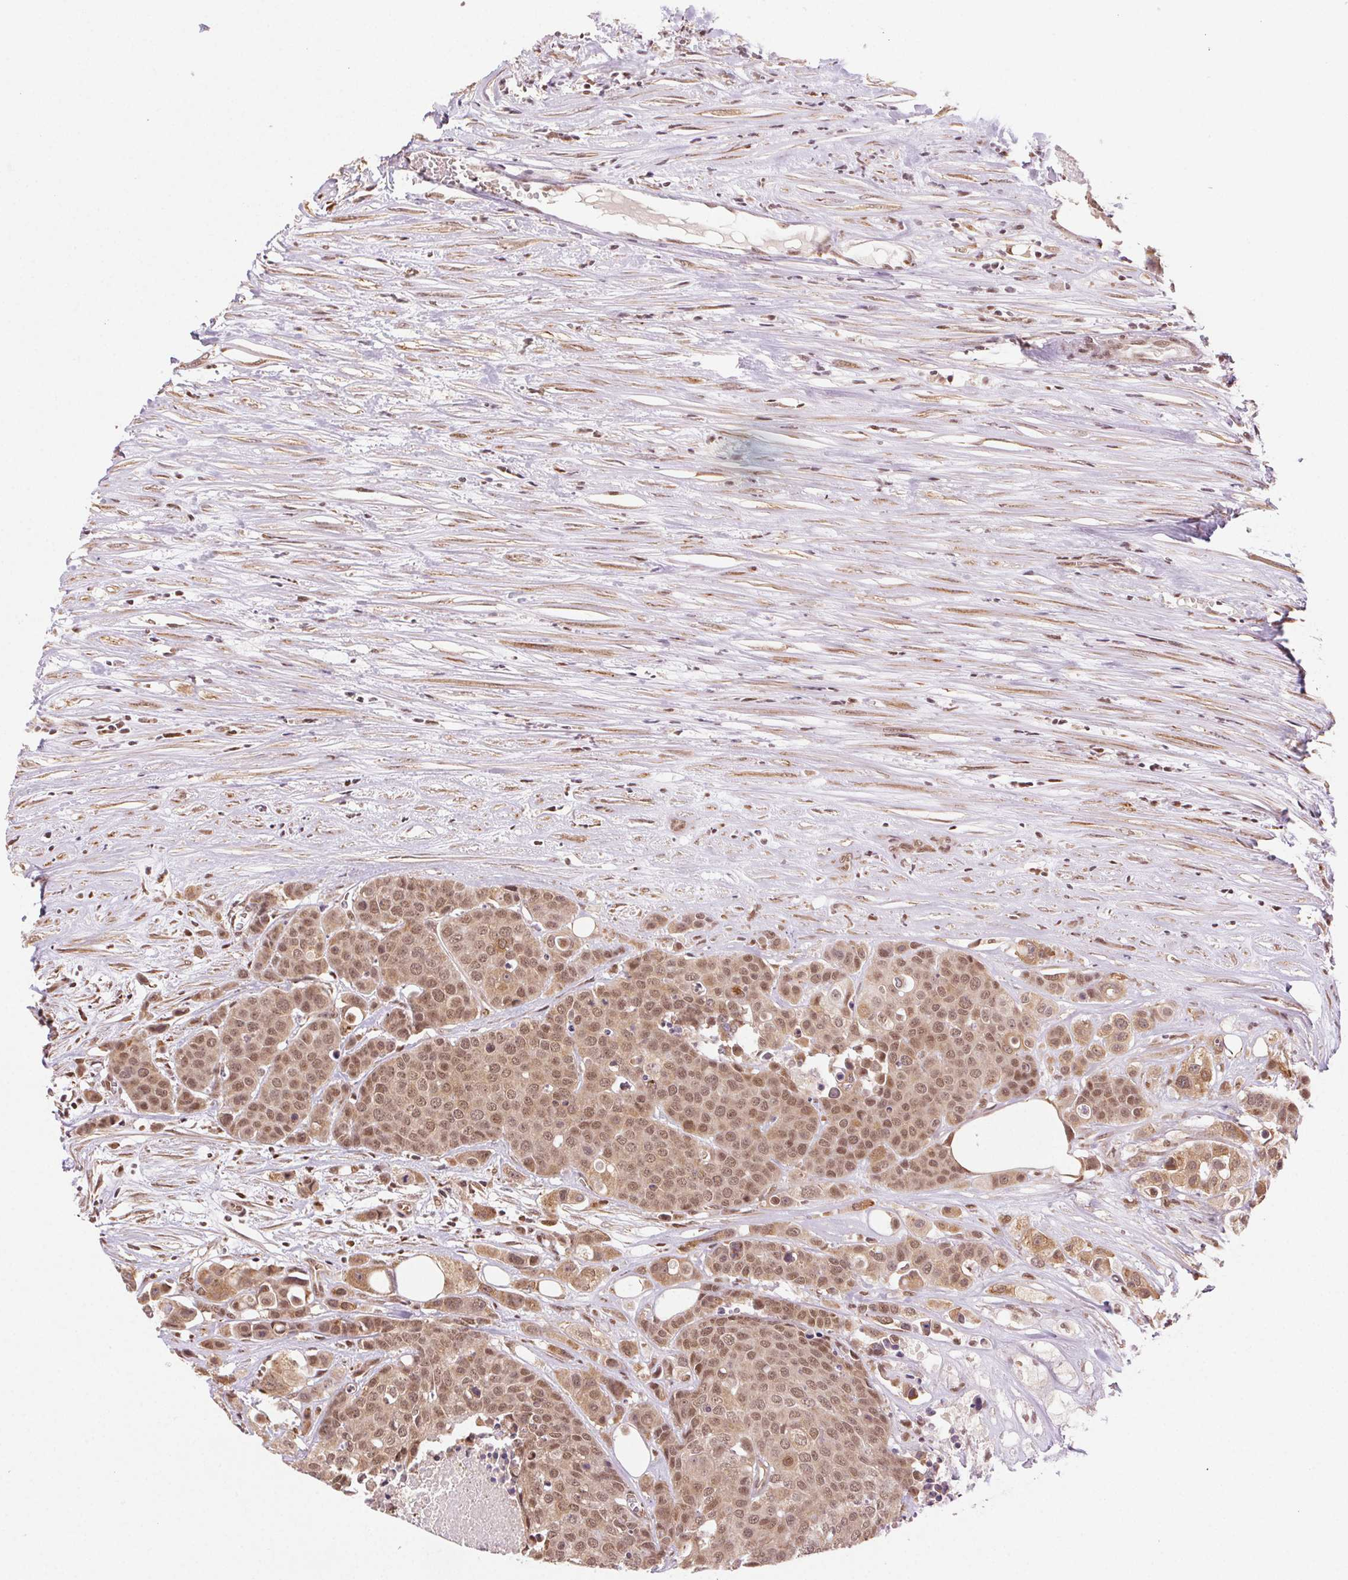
{"staining": {"intensity": "moderate", "quantity": ">75%", "location": "nuclear"}, "tissue": "carcinoid", "cell_type": "Tumor cells", "image_type": "cancer", "snomed": [{"axis": "morphology", "description": "Carcinoid, malignant, NOS"}, {"axis": "topography", "description": "Colon"}], "caption": "The image shows staining of carcinoid, revealing moderate nuclear protein staining (brown color) within tumor cells. (DAB IHC, brown staining for protein, blue staining for nuclei).", "gene": "TREML4", "patient": {"sex": "male", "age": 81}}